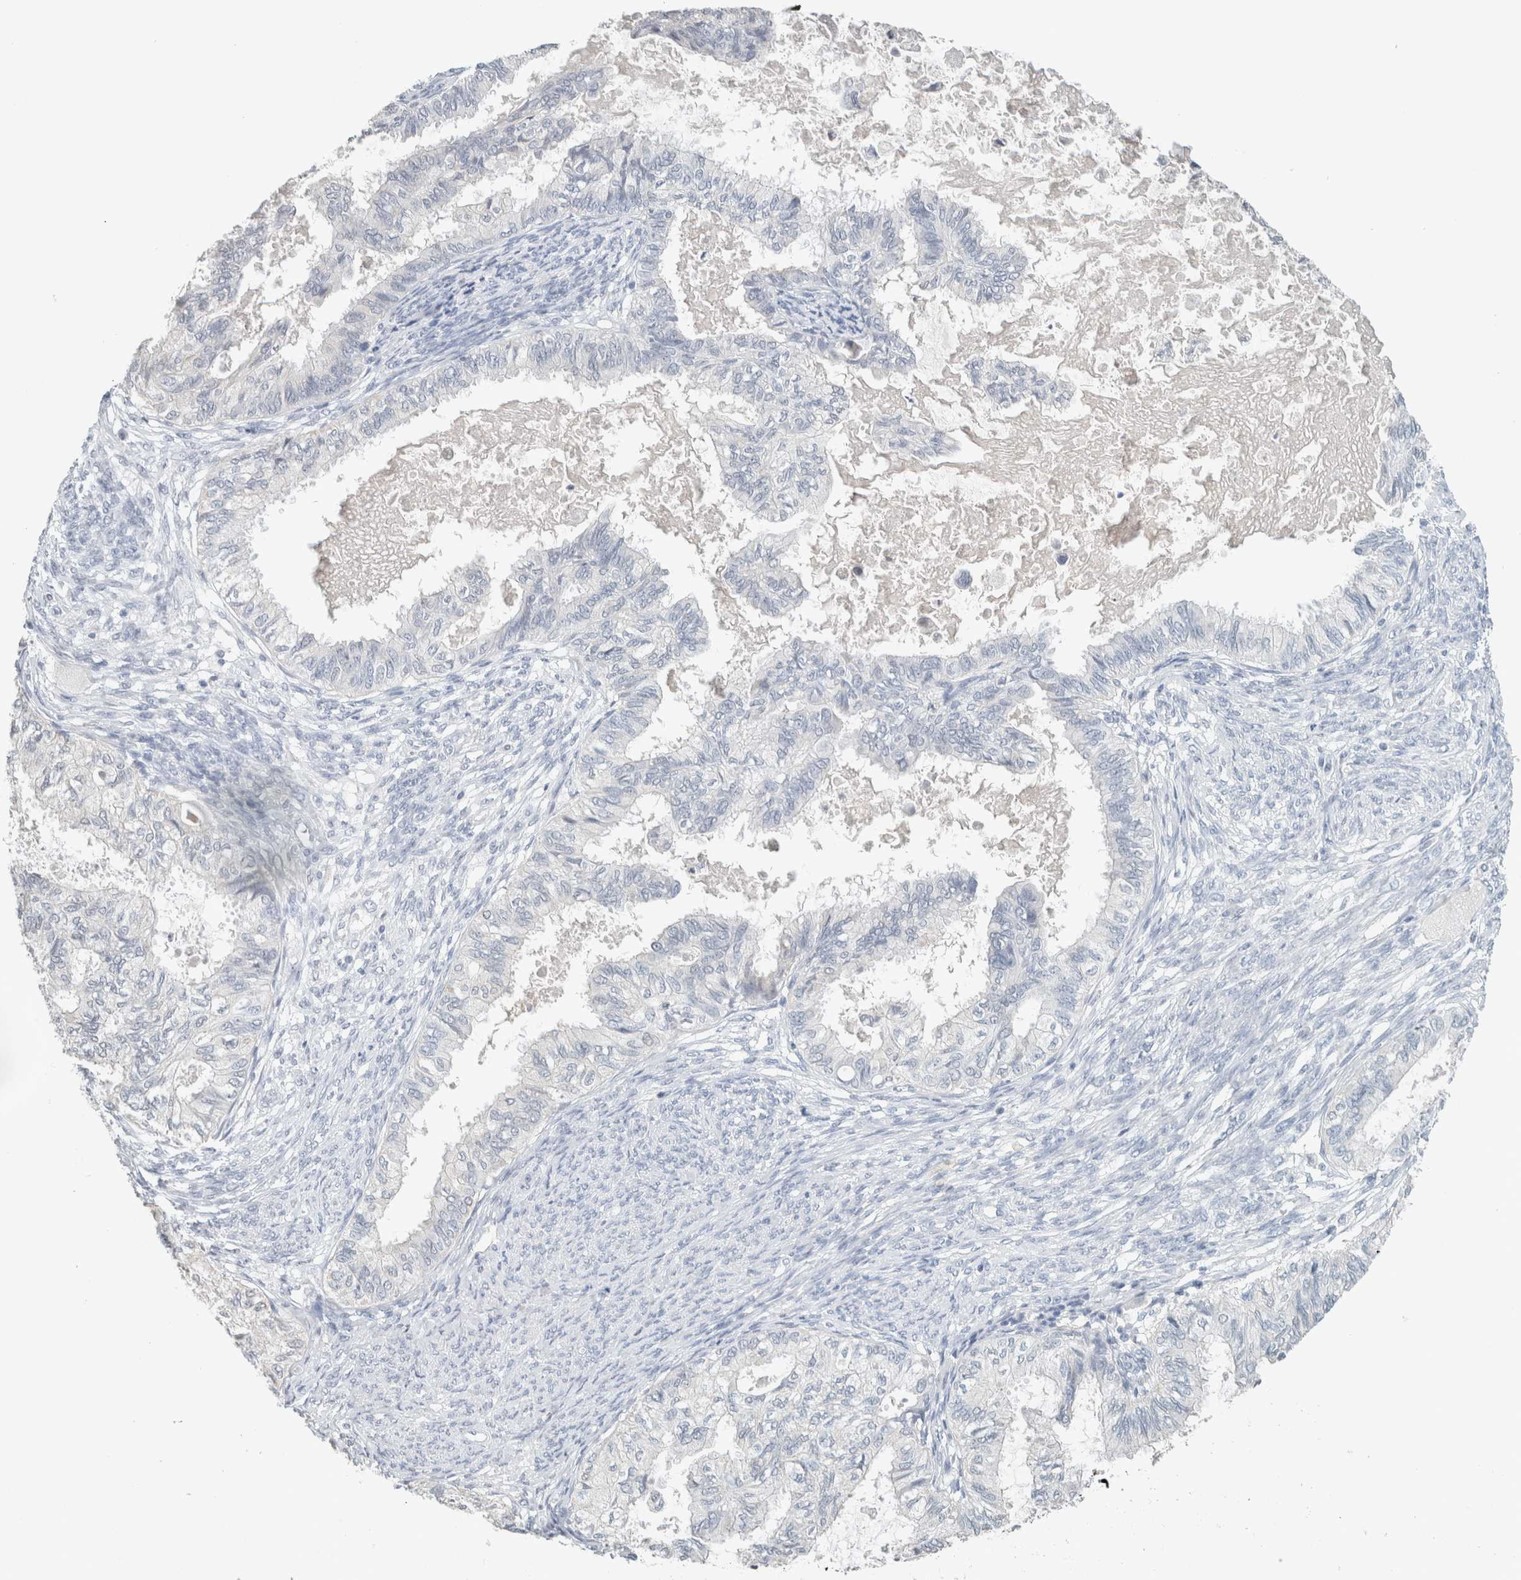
{"staining": {"intensity": "negative", "quantity": "none", "location": "none"}, "tissue": "cervical cancer", "cell_type": "Tumor cells", "image_type": "cancer", "snomed": [{"axis": "morphology", "description": "Normal tissue, NOS"}, {"axis": "morphology", "description": "Adenocarcinoma, NOS"}, {"axis": "topography", "description": "Cervix"}, {"axis": "topography", "description": "Endometrium"}], "caption": "An immunohistochemistry photomicrograph of cervical adenocarcinoma is shown. There is no staining in tumor cells of cervical adenocarcinoma.", "gene": "CRAT", "patient": {"sex": "female", "age": 86}}